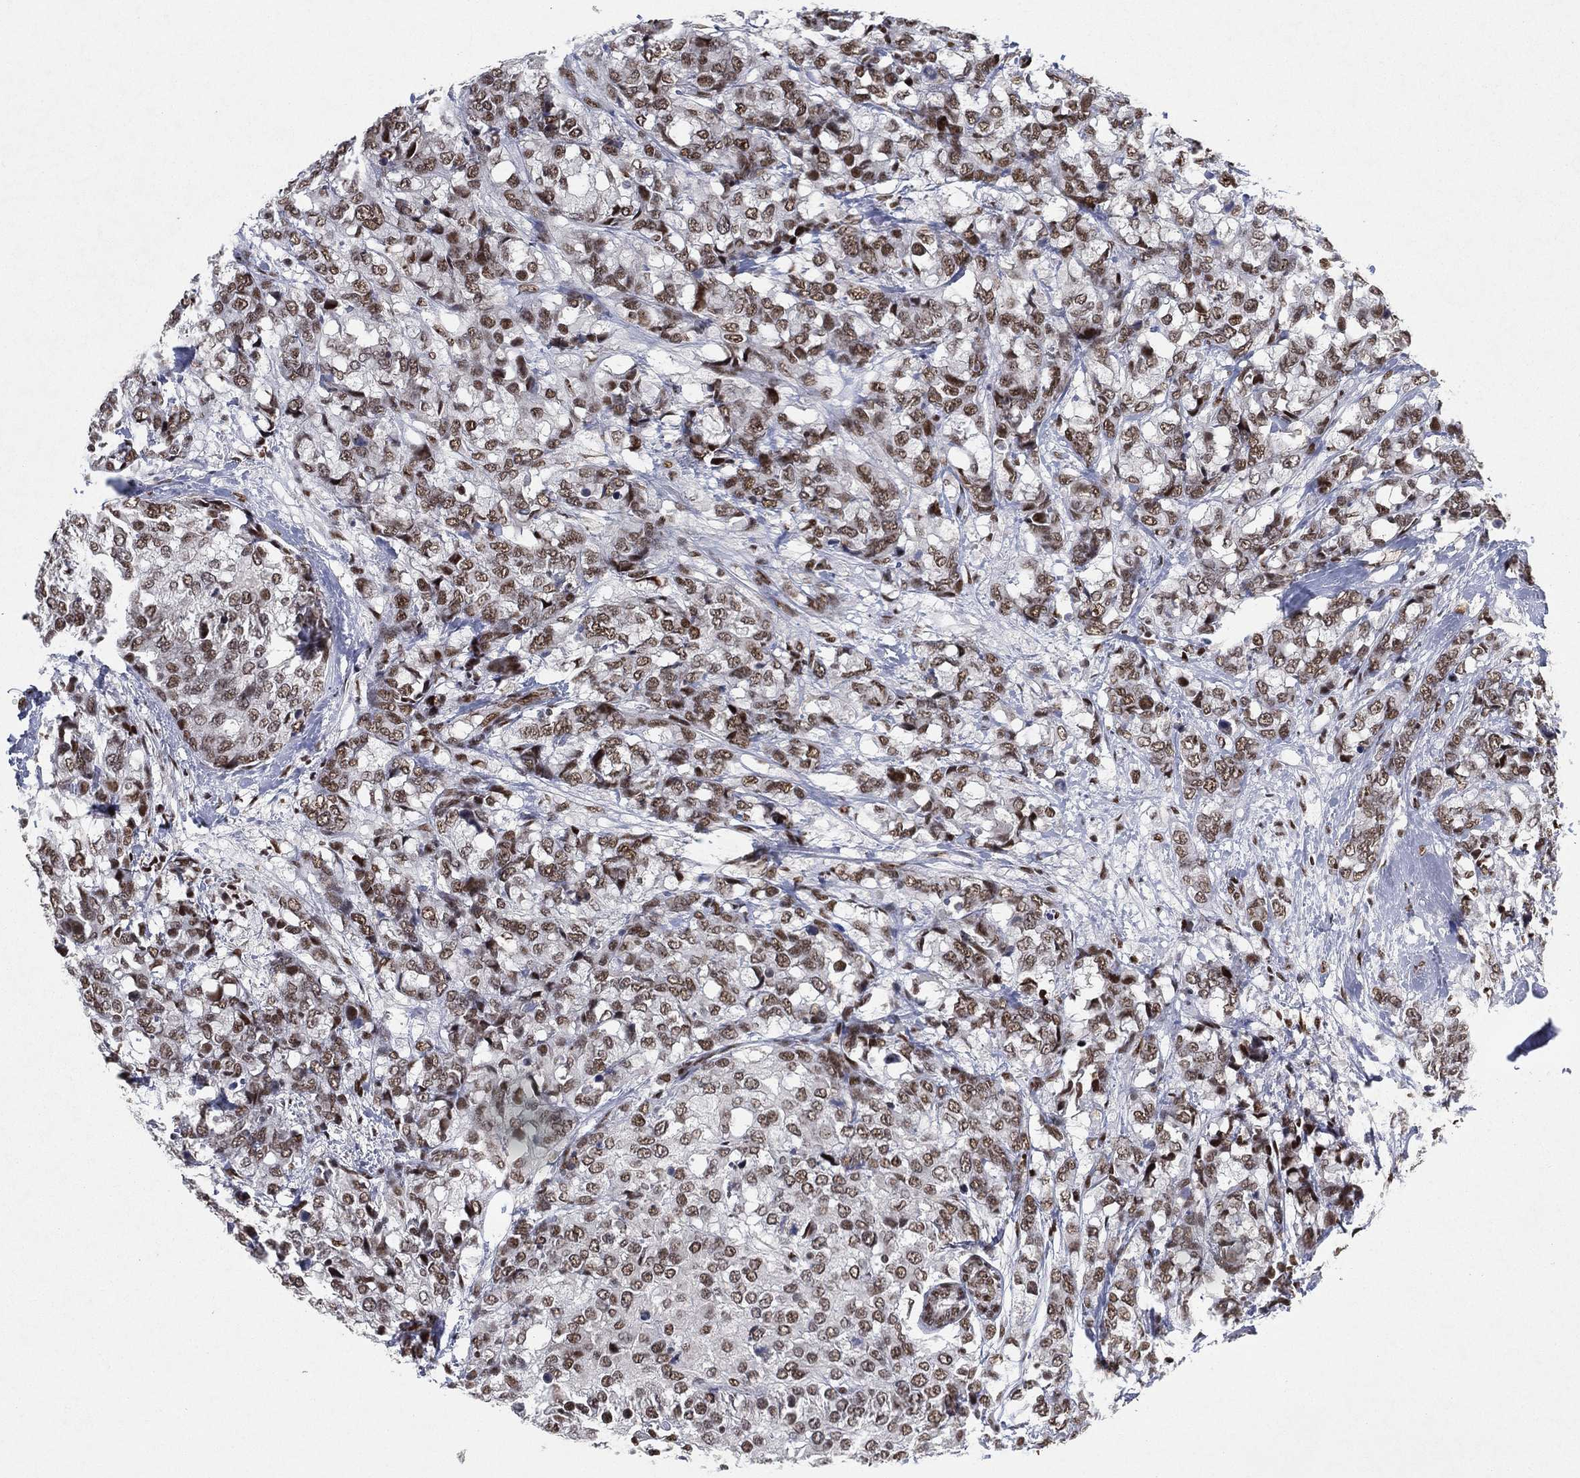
{"staining": {"intensity": "moderate", "quantity": ">75%", "location": "nuclear"}, "tissue": "breast cancer", "cell_type": "Tumor cells", "image_type": "cancer", "snomed": [{"axis": "morphology", "description": "Lobular carcinoma"}, {"axis": "topography", "description": "Breast"}], "caption": "Protein staining shows moderate nuclear expression in about >75% of tumor cells in breast cancer.", "gene": "DDX27", "patient": {"sex": "female", "age": 59}}